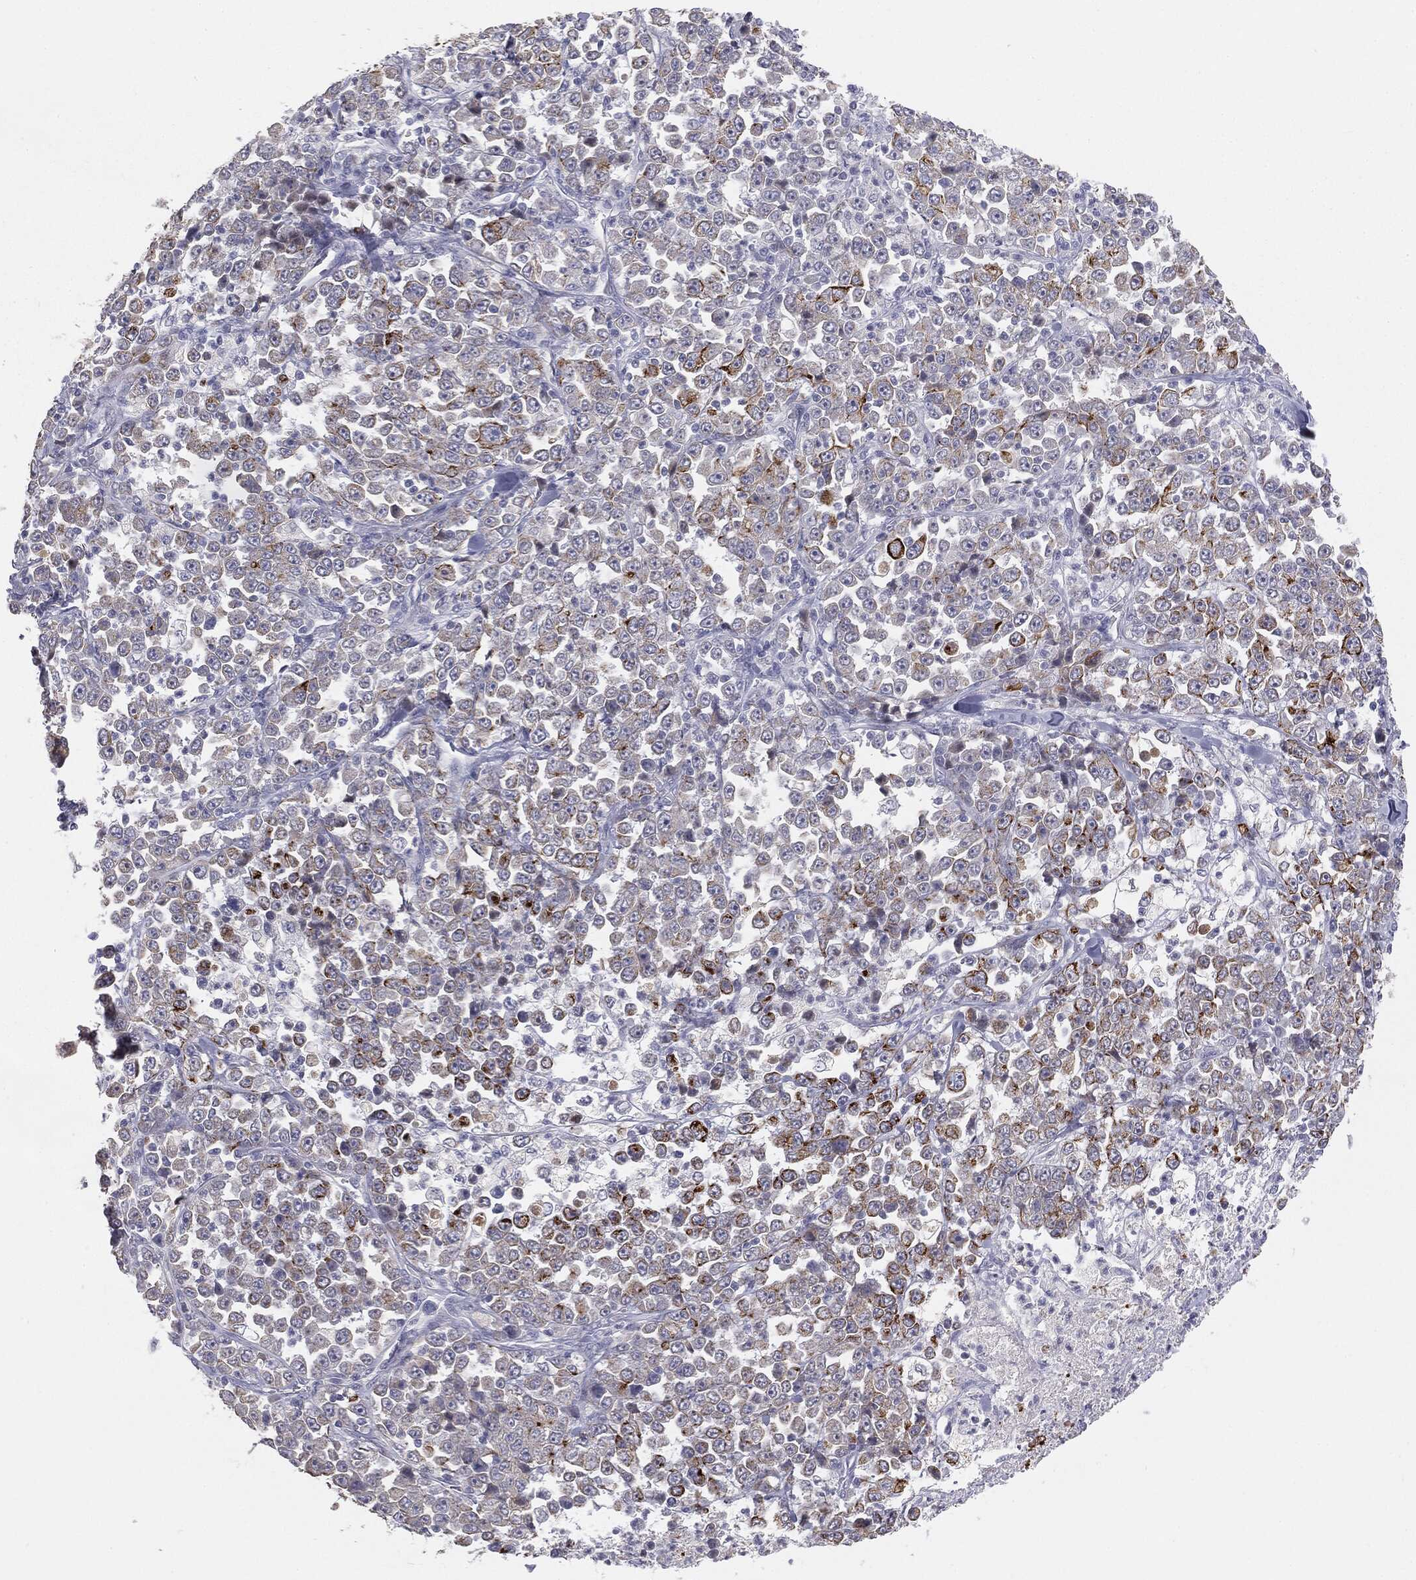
{"staining": {"intensity": "strong", "quantity": "<25%", "location": "cytoplasmic/membranous"}, "tissue": "stomach cancer", "cell_type": "Tumor cells", "image_type": "cancer", "snomed": [{"axis": "morphology", "description": "Normal tissue, NOS"}, {"axis": "morphology", "description": "Adenocarcinoma, NOS"}, {"axis": "topography", "description": "Stomach, upper"}, {"axis": "topography", "description": "Stomach"}], "caption": "Protein staining by IHC demonstrates strong cytoplasmic/membranous staining in approximately <25% of tumor cells in stomach cancer (adenocarcinoma). Ihc stains the protein of interest in brown and the nuclei are stained blue.", "gene": "MUC1", "patient": {"sex": "male", "age": 59}}